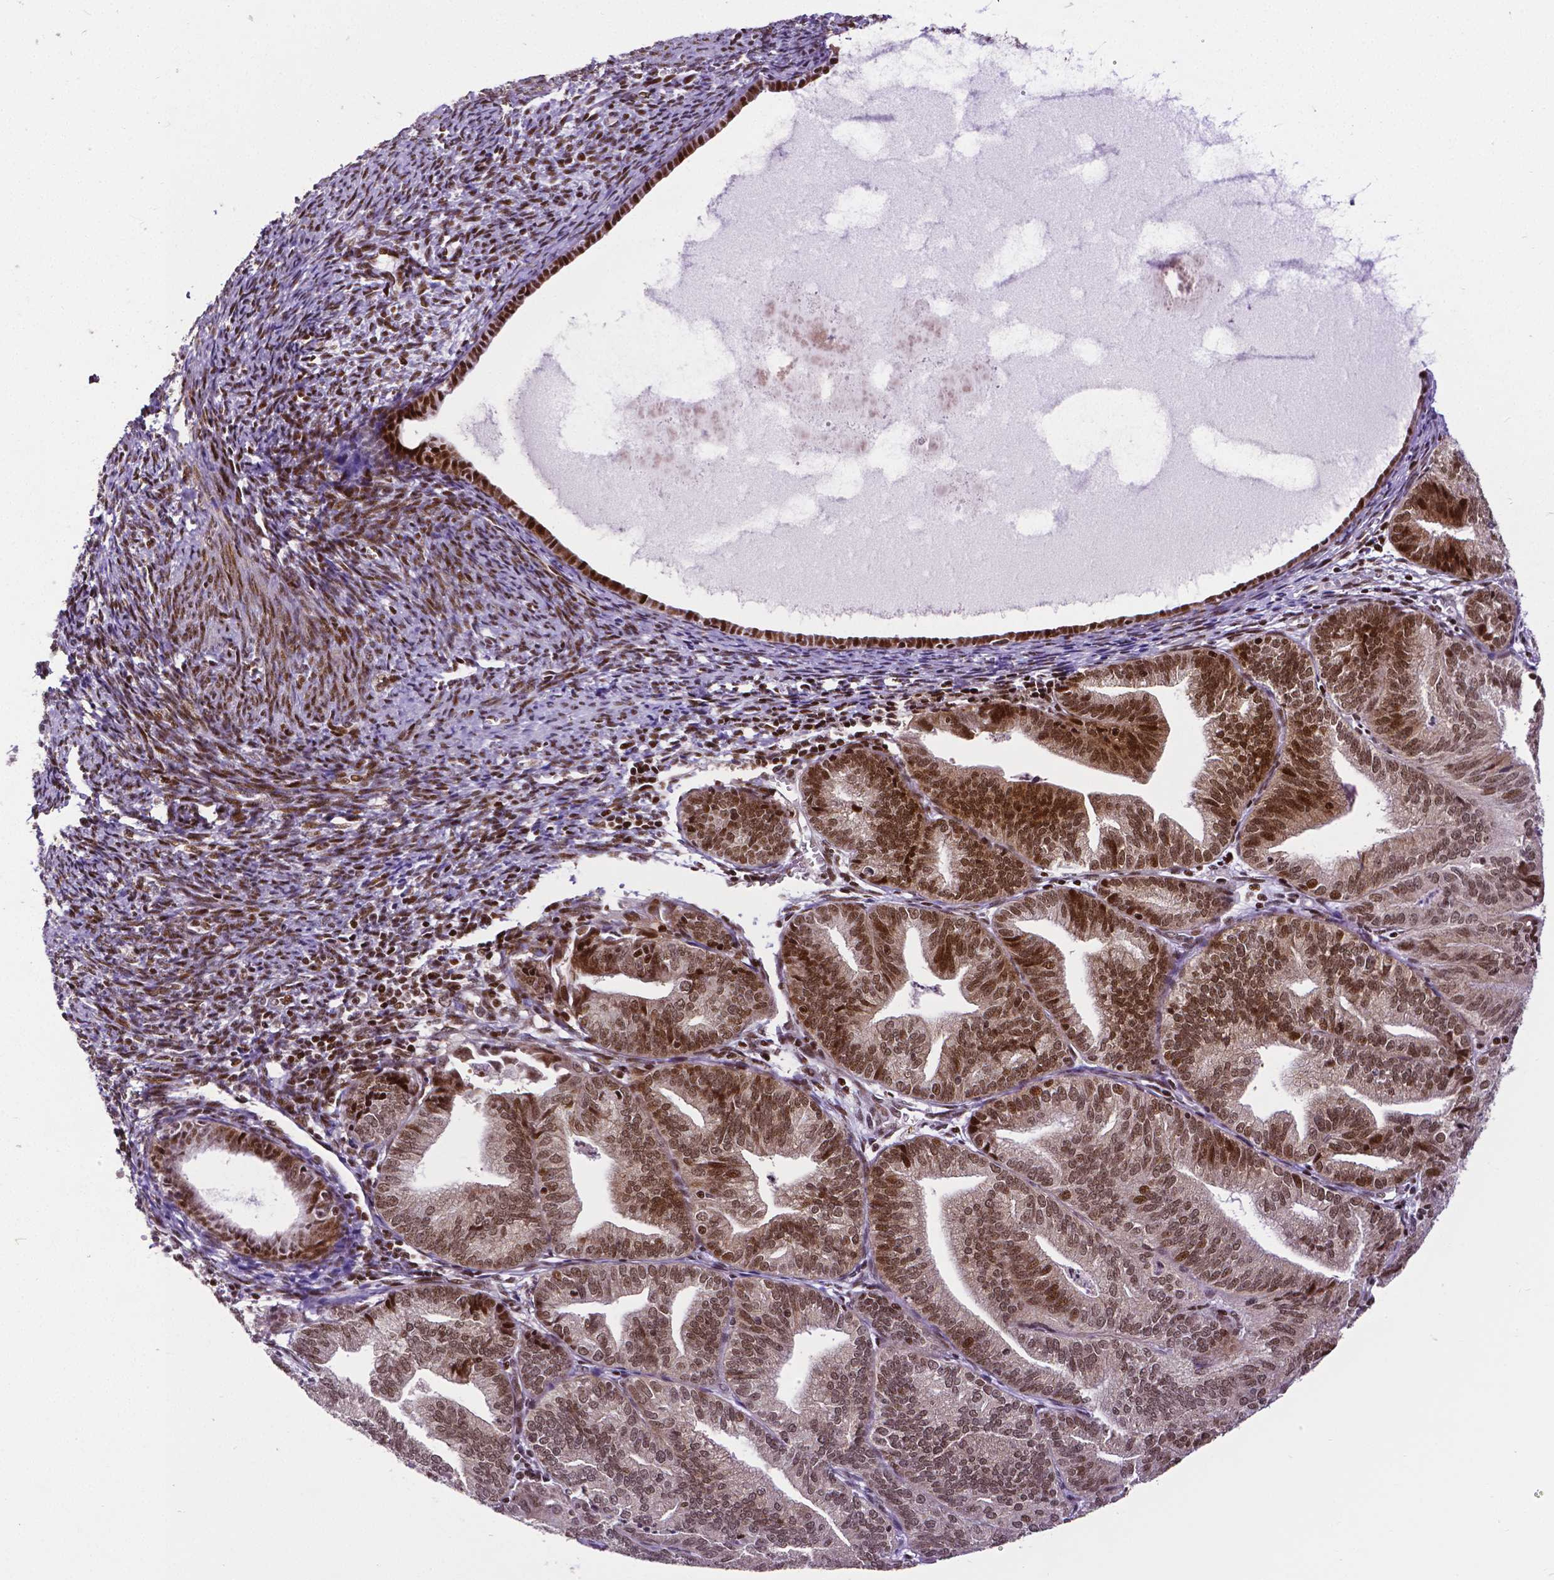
{"staining": {"intensity": "moderate", "quantity": ">75%", "location": "nuclear"}, "tissue": "endometrial cancer", "cell_type": "Tumor cells", "image_type": "cancer", "snomed": [{"axis": "morphology", "description": "Adenocarcinoma, NOS"}, {"axis": "topography", "description": "Endometrium"}], "caption": "A photomicrograph of human endometrial cancer stained for a protein shows moderate nuclear brown staining in tumor cells.", "gene": "CTCF", "patient": {"sex": "female", "age": 70}}